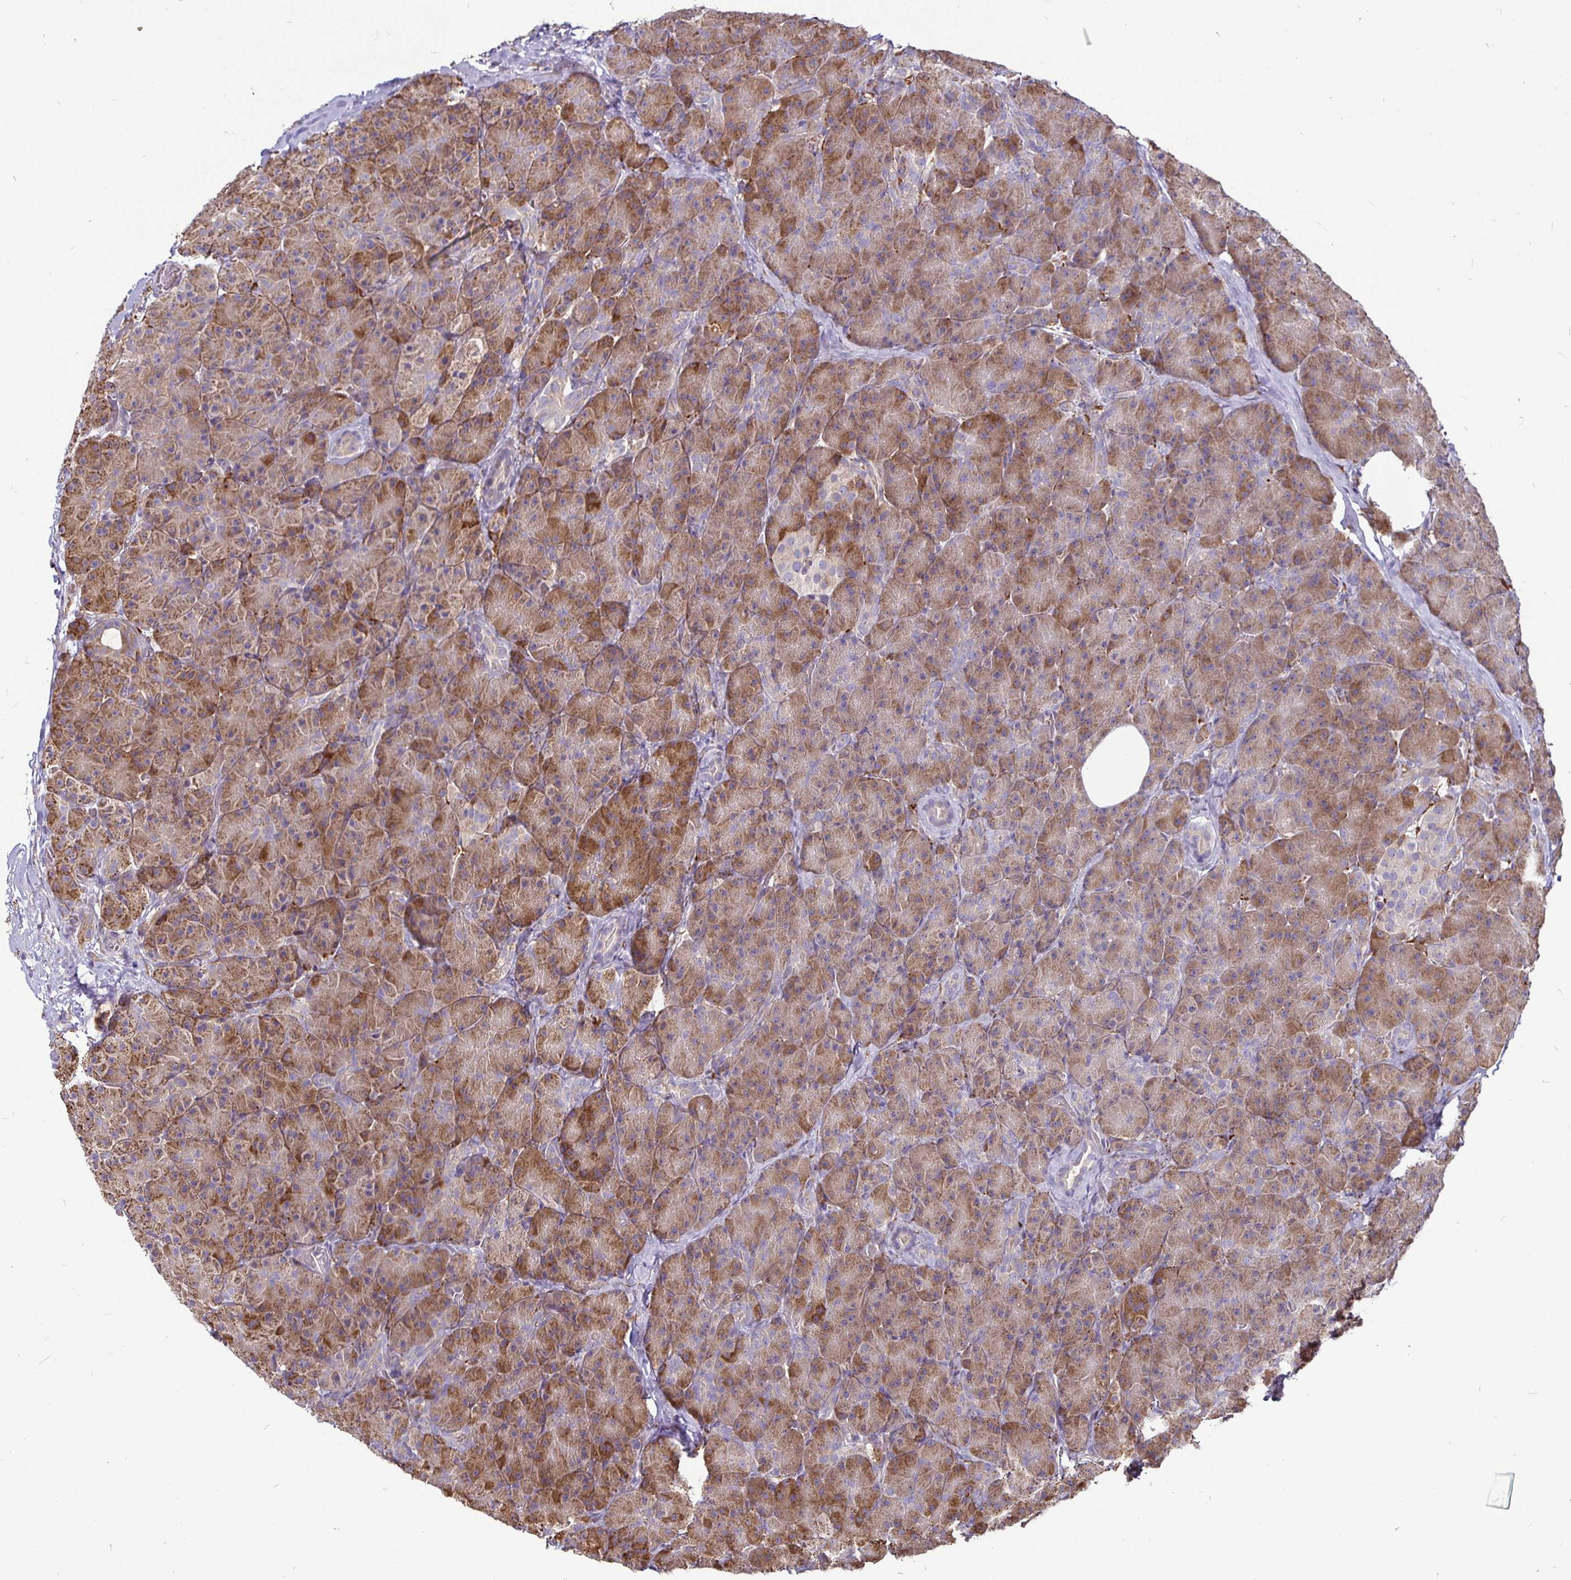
{"staining": {"intensity": "moderate", "quantity": ">75%", "location": "cytoplasmic/membranous"}, "tissue": "pancreas", "cell_type": "Exocrine glandular cells", "image_type": "normal", "snomed": [{"axis": "morphology", "description": "Normal tissue, NOS"}, {"axis": "topography", "description": "Pancreas"}], "caption": "This image exhibits immunohistochemistry staining of unremarkable human pancreas, with medium moderate cytoplasmic/membranous staining in approximately >75% of exocrine glandular cells.", "gene": "P4HA2", "patient": {"sex": "male", "age": 57}}